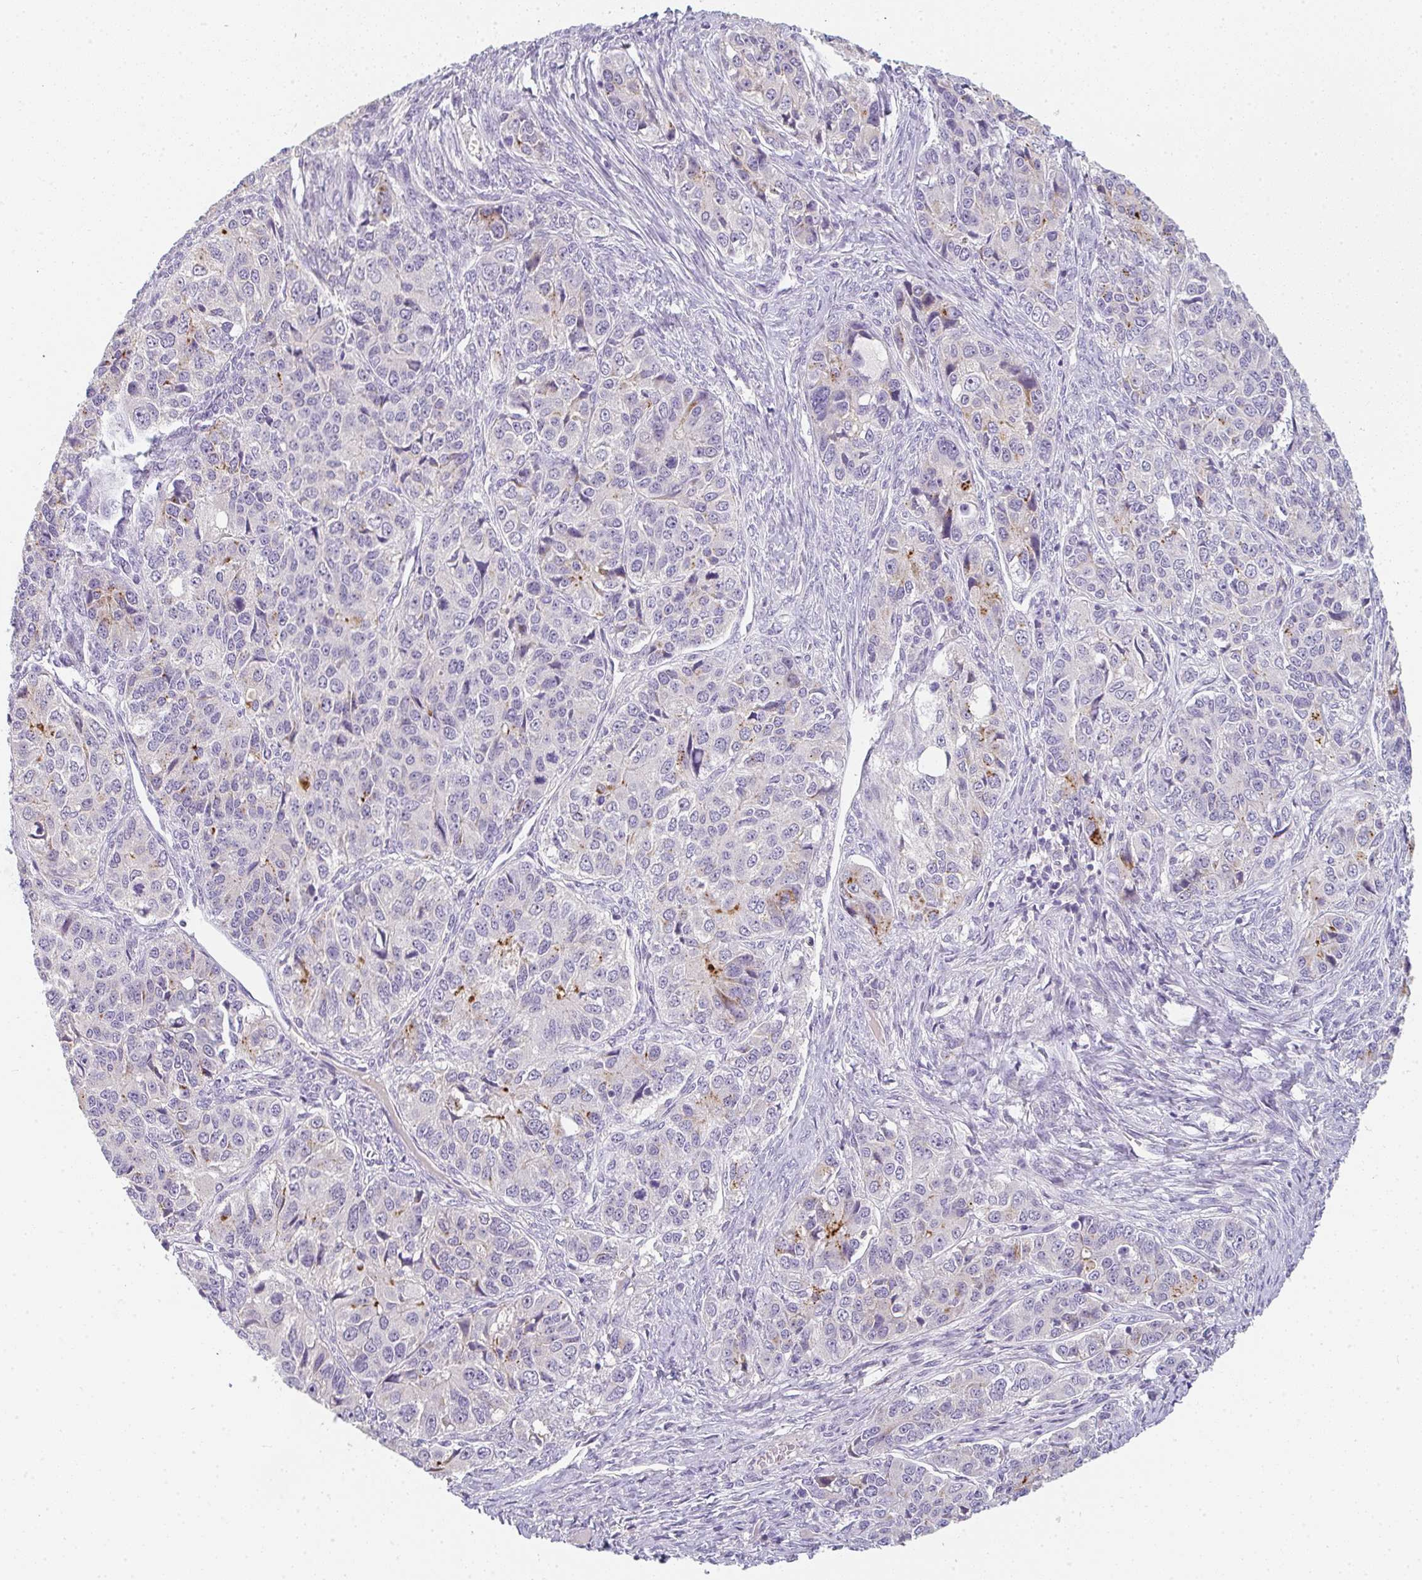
{"staining": {"intensity": "negative", "quantity": "none", "location": "none"}, "tissue": "ovarian cancer", "cell_type": "Tumor cells", "image_type": "cancer", "snomed": [{"axis": "morphology", "description": "Carcinoma, endometroid"}, {"axis": "topography", "description": "Ovary"}], "caption": "A photomicrograph of ovarian cancer stained for a protein shows no brown staining in tumor cells.", "gene": "C1QTNF8", "patient": {"sex": "female", "age": 51}}